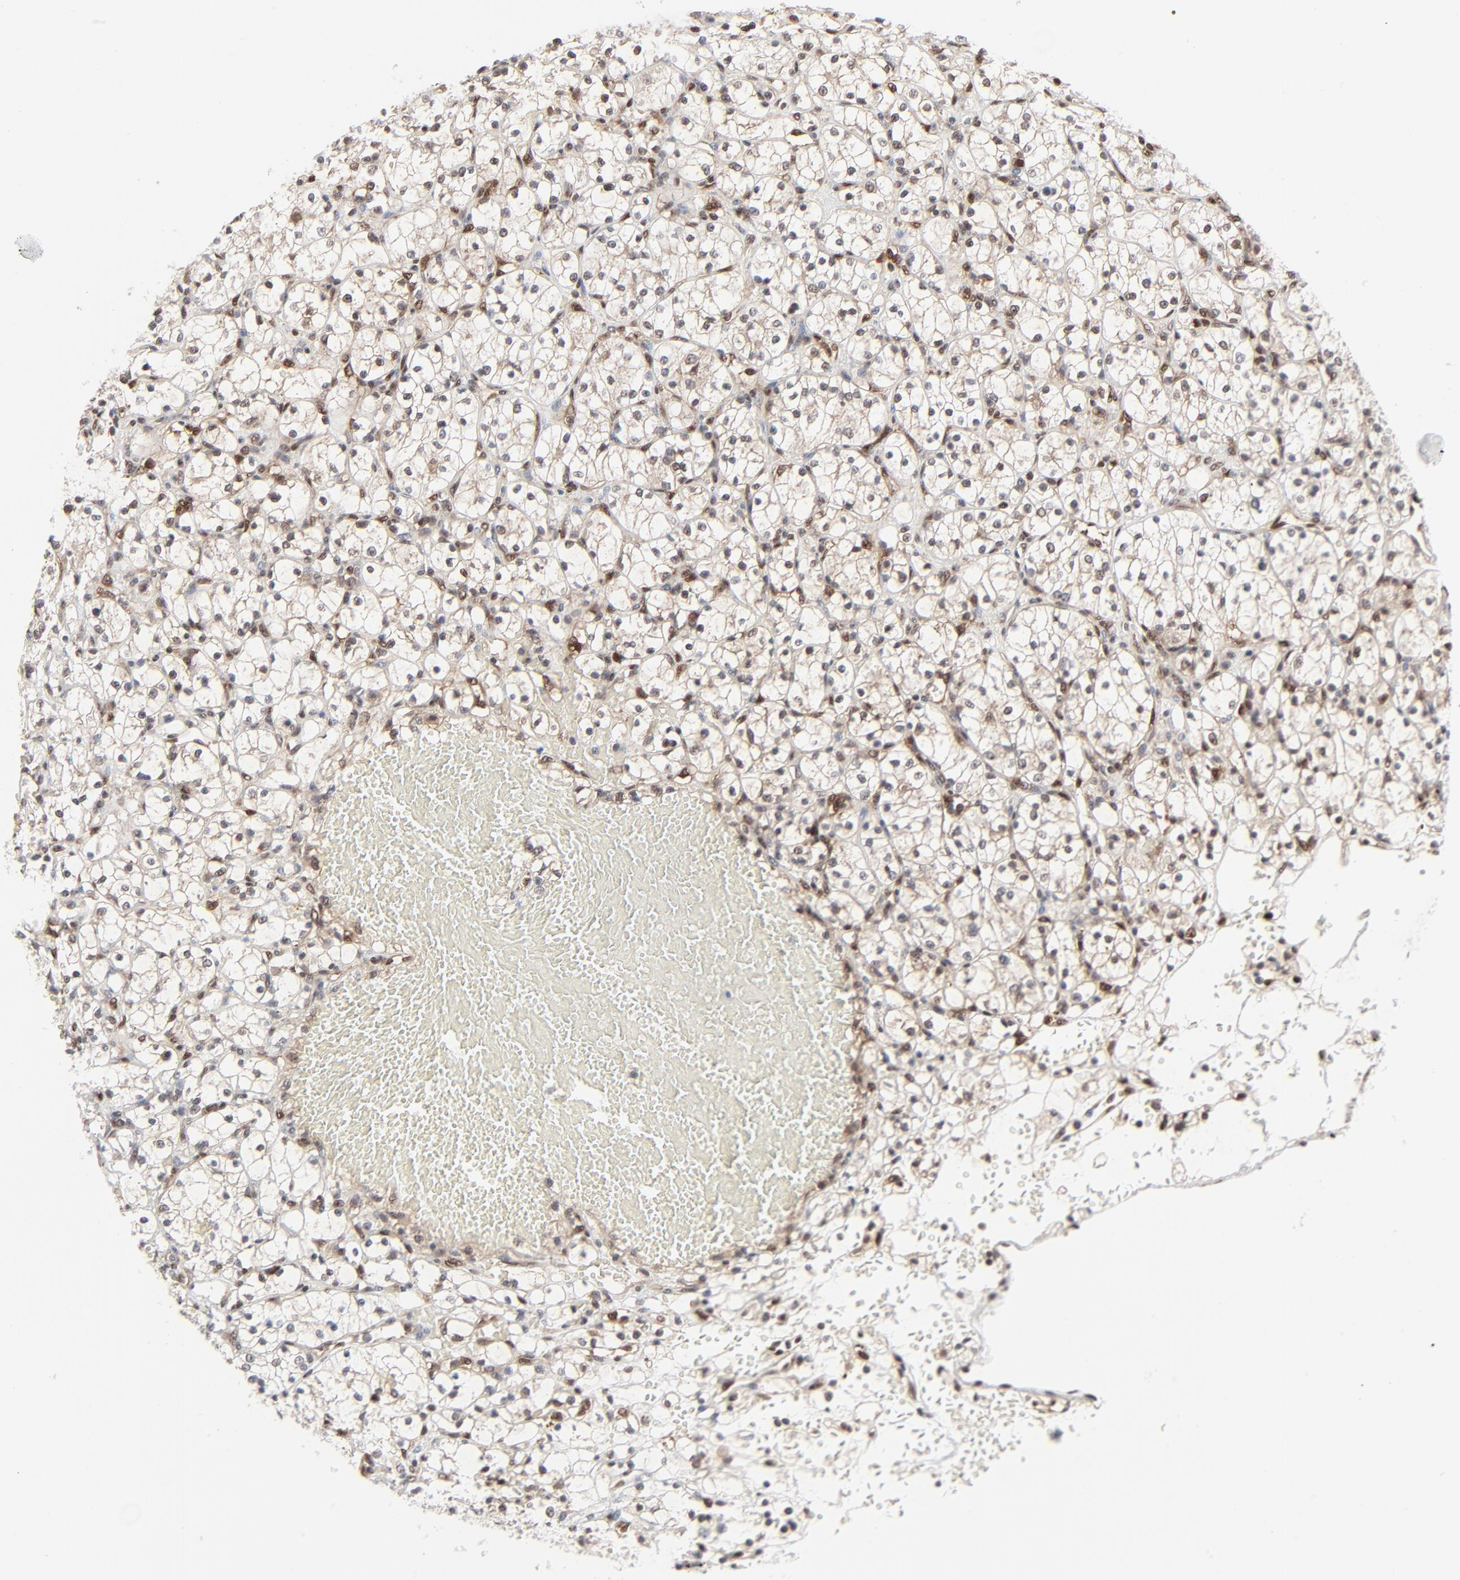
{"staining": {"intensity": "weak", "quantity": "25%-75%", "location": "cytoplasmic/membranous,nuclear"}, "tissue": "renal cancer", "cell_type": "Tumor cells", "image_type": "cancer", "snomed": [{"axis": "morphology", "description": "Adenocarcinoma, NOS"}, {"axis": "topography", "description": "Kidney"}], "caption": "The immunohistochemical stain highlights weak cytoplasmic/membranous and nuclear staining in tumor cells of adenocarcinoma (renal) tissue.", "gene": "AKT1", "patient": {"sex": "female", "age": 60}}